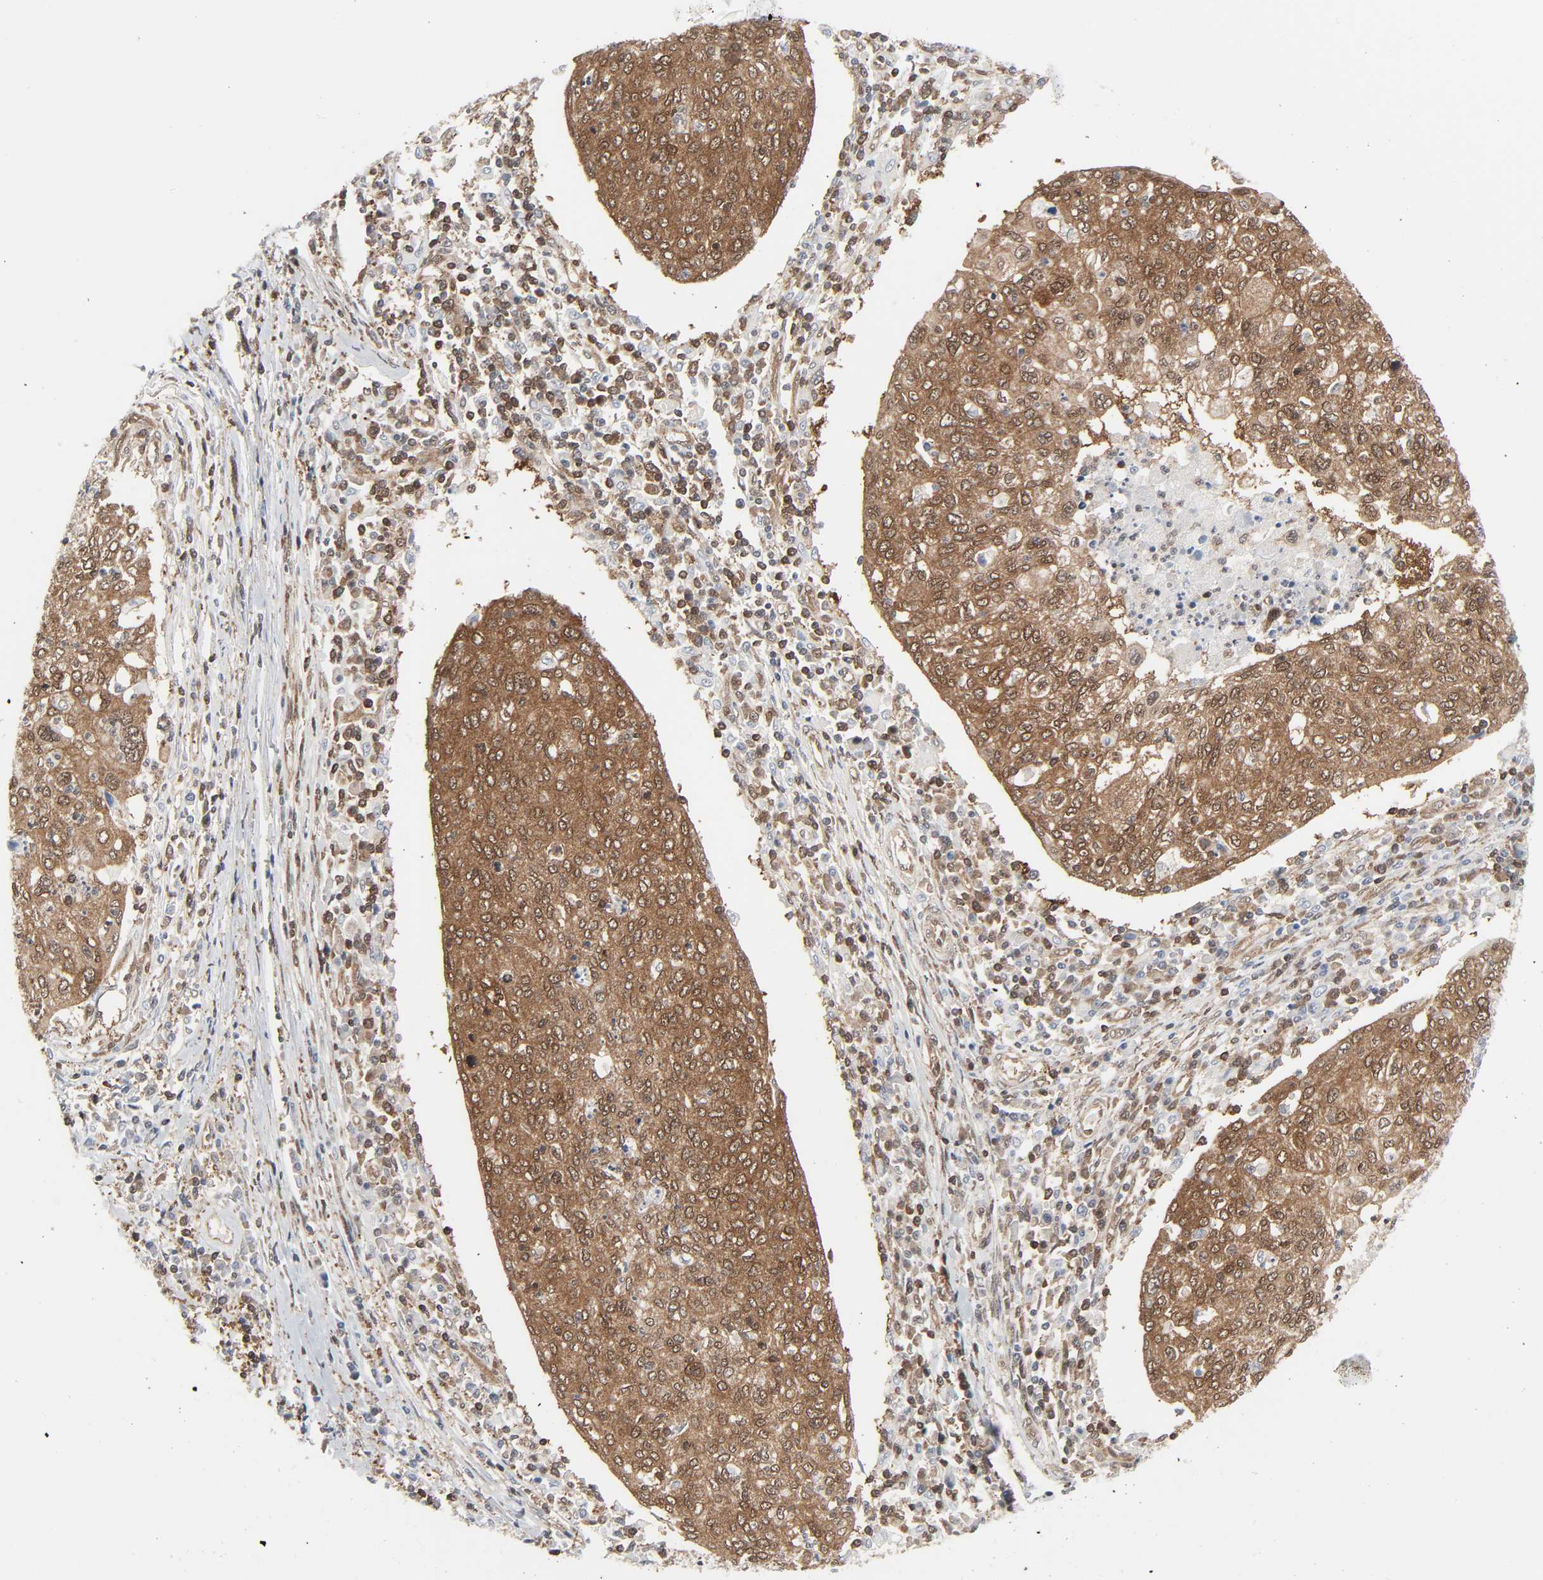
{"staining": {"intensity": "moderate", "quantity": ">75%", "location": "cytoplasmic/membranous,nuclear"}, "tissue": "cervical cancer", "cell_type": "Tumor cells", "image_type": "cancer", "snomed": [{"axis": "morphology", "description": "Squamous cell carcinoma, NOS"}, {"axis": "topography", "description": "Cervix"}], "caption": "Tumor cells reveal moderate cytoplasmic/membranous and nuclear positivity in approximately >75% of cells in cervical cancer. (Brightfield microscopy of DAB IHC at high magnification).", "gene": "GSK3A", "patient": {"sex": "female", "age": 40}}